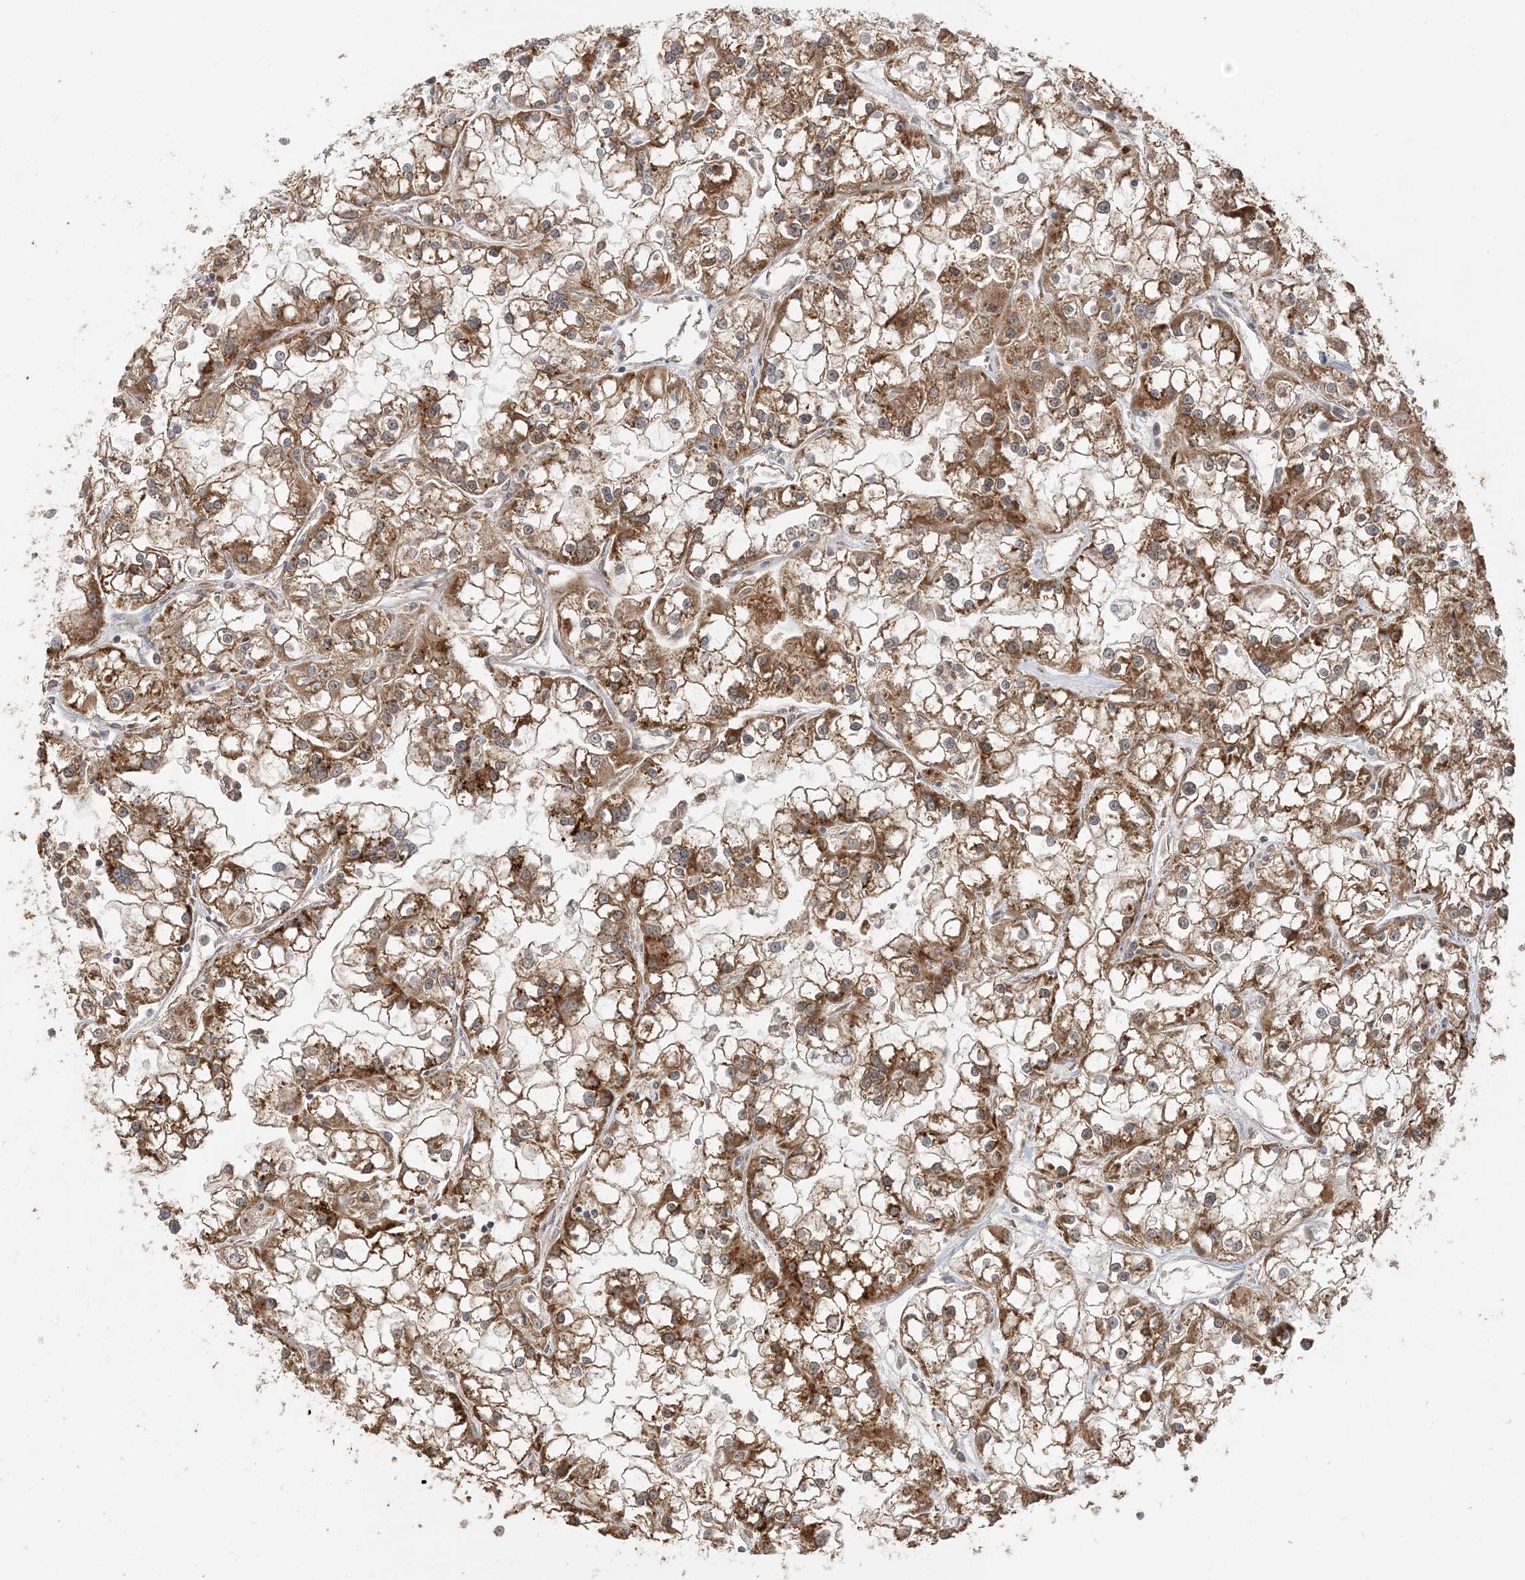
{"staining": {"intensity": "moderate", "quantity": ">75%", "location": "cytoplasmic/membranous"}, "tissue": "renal cancer", "cell_type": "Tumor cells", "image_type": "cancer", "snomed": [{"axis": "morphology", "description": "Adenocarcinoma, NOS"}, {"axis": "topography", "description": "Kidney"}], "caption": "A brown stain shows moderate cytoplasmic/membranous positivity of a protein in renal adenocarcinoma tumor cells.", "gene": "ATP13A2", "patient": {"sex": "female", "age": 52}}